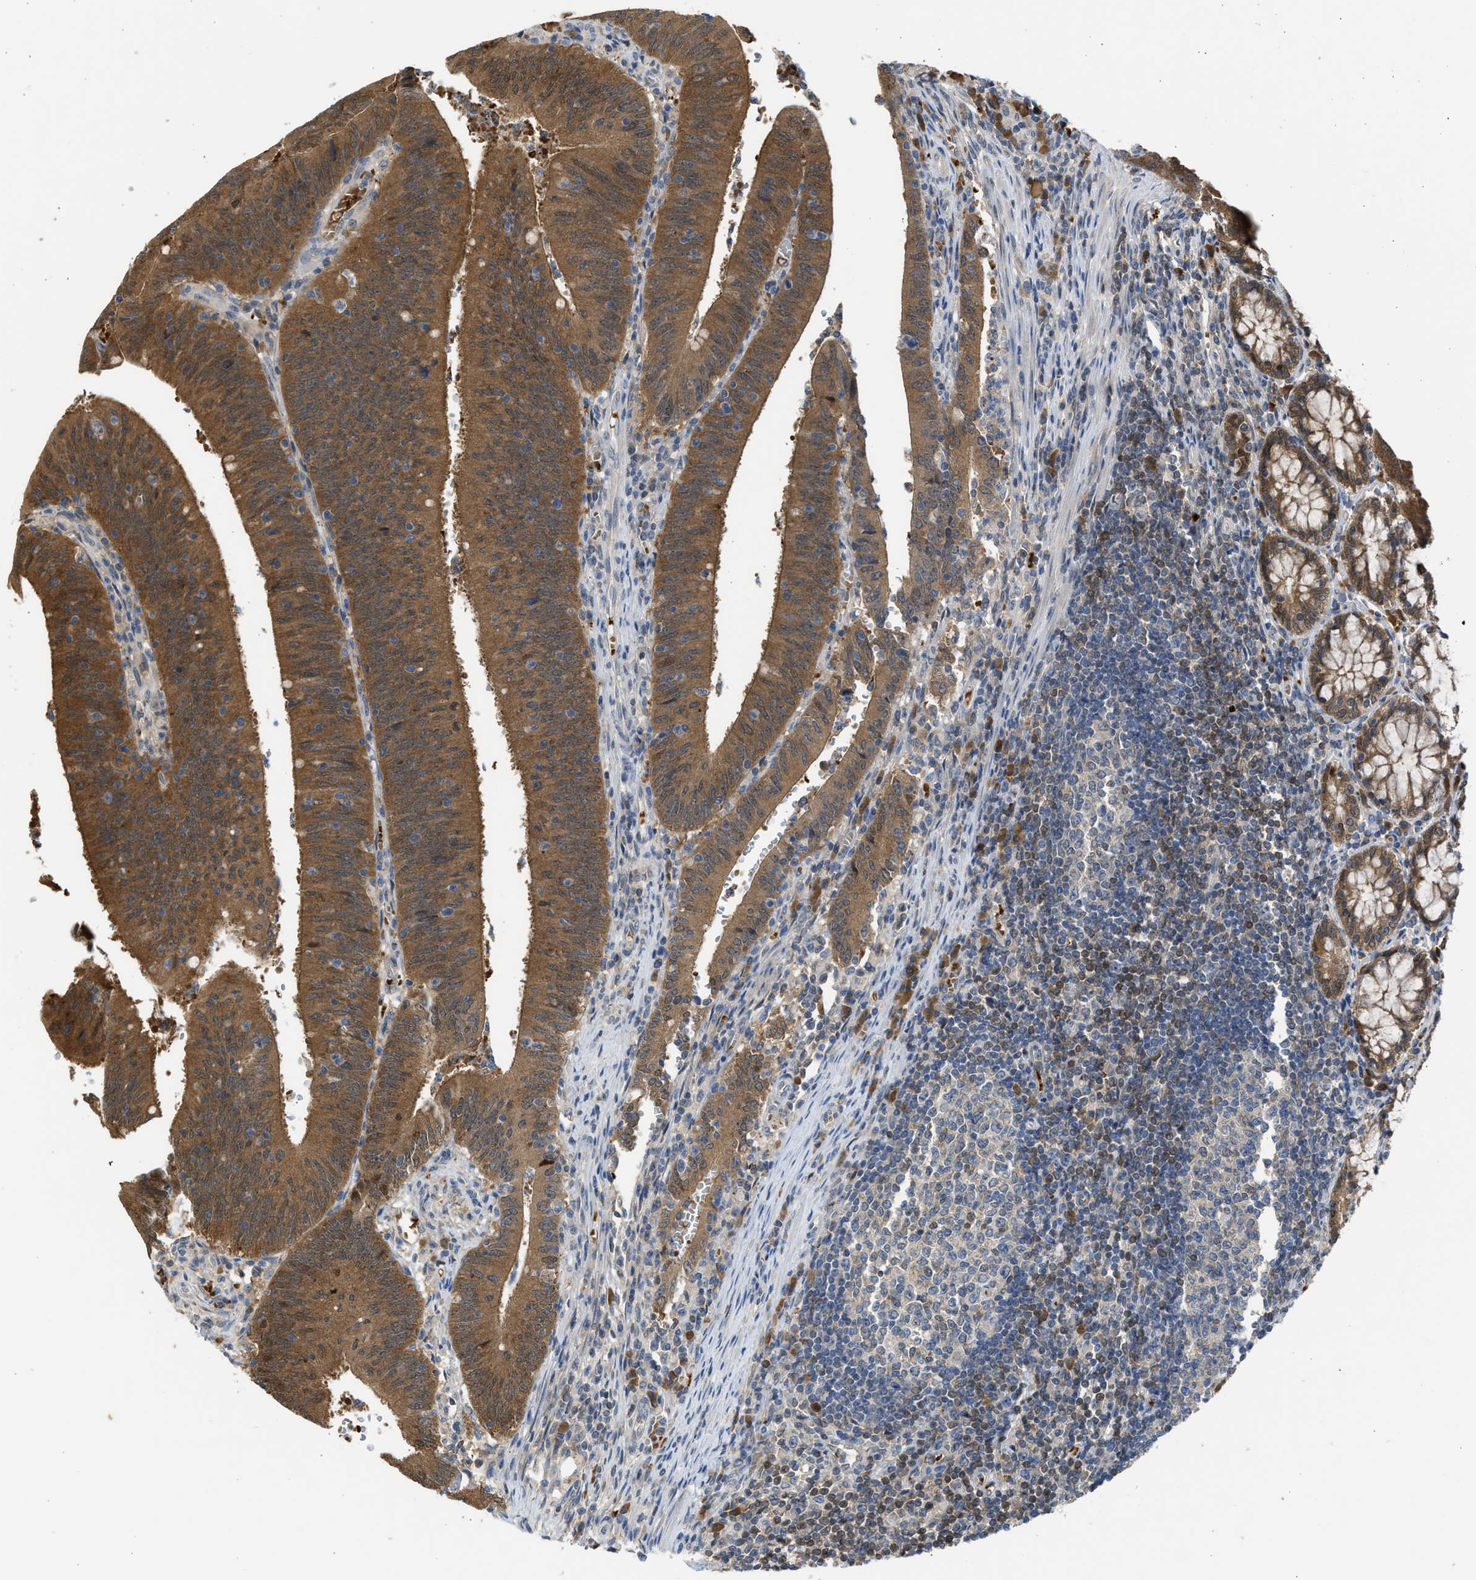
{"staining": {"intensity": "moderate", "quantity": ">75%", "location": "cytoplasmic/membranous"}, "tissue": "colorectal cancer", "cell_type": "Tumor cells", "image_type": "cancer", "snomed": [{"axis": "morphology", "description": "Normal tissue, NOS"}, {"axis": "morphology", "description": "Adenocarcinoma, NOS"}, {"axis": "topography", "description": "Rectum"}], "caption": "There is medium levels of moderate cytoplasmic/membranous staining in tumor cells of colorectal adenocarcinoma, as demonstrated by immunohistochemical staining (brown color).", "gene": "MAPK7", "patient": {"sex": "female", "age": 66}}